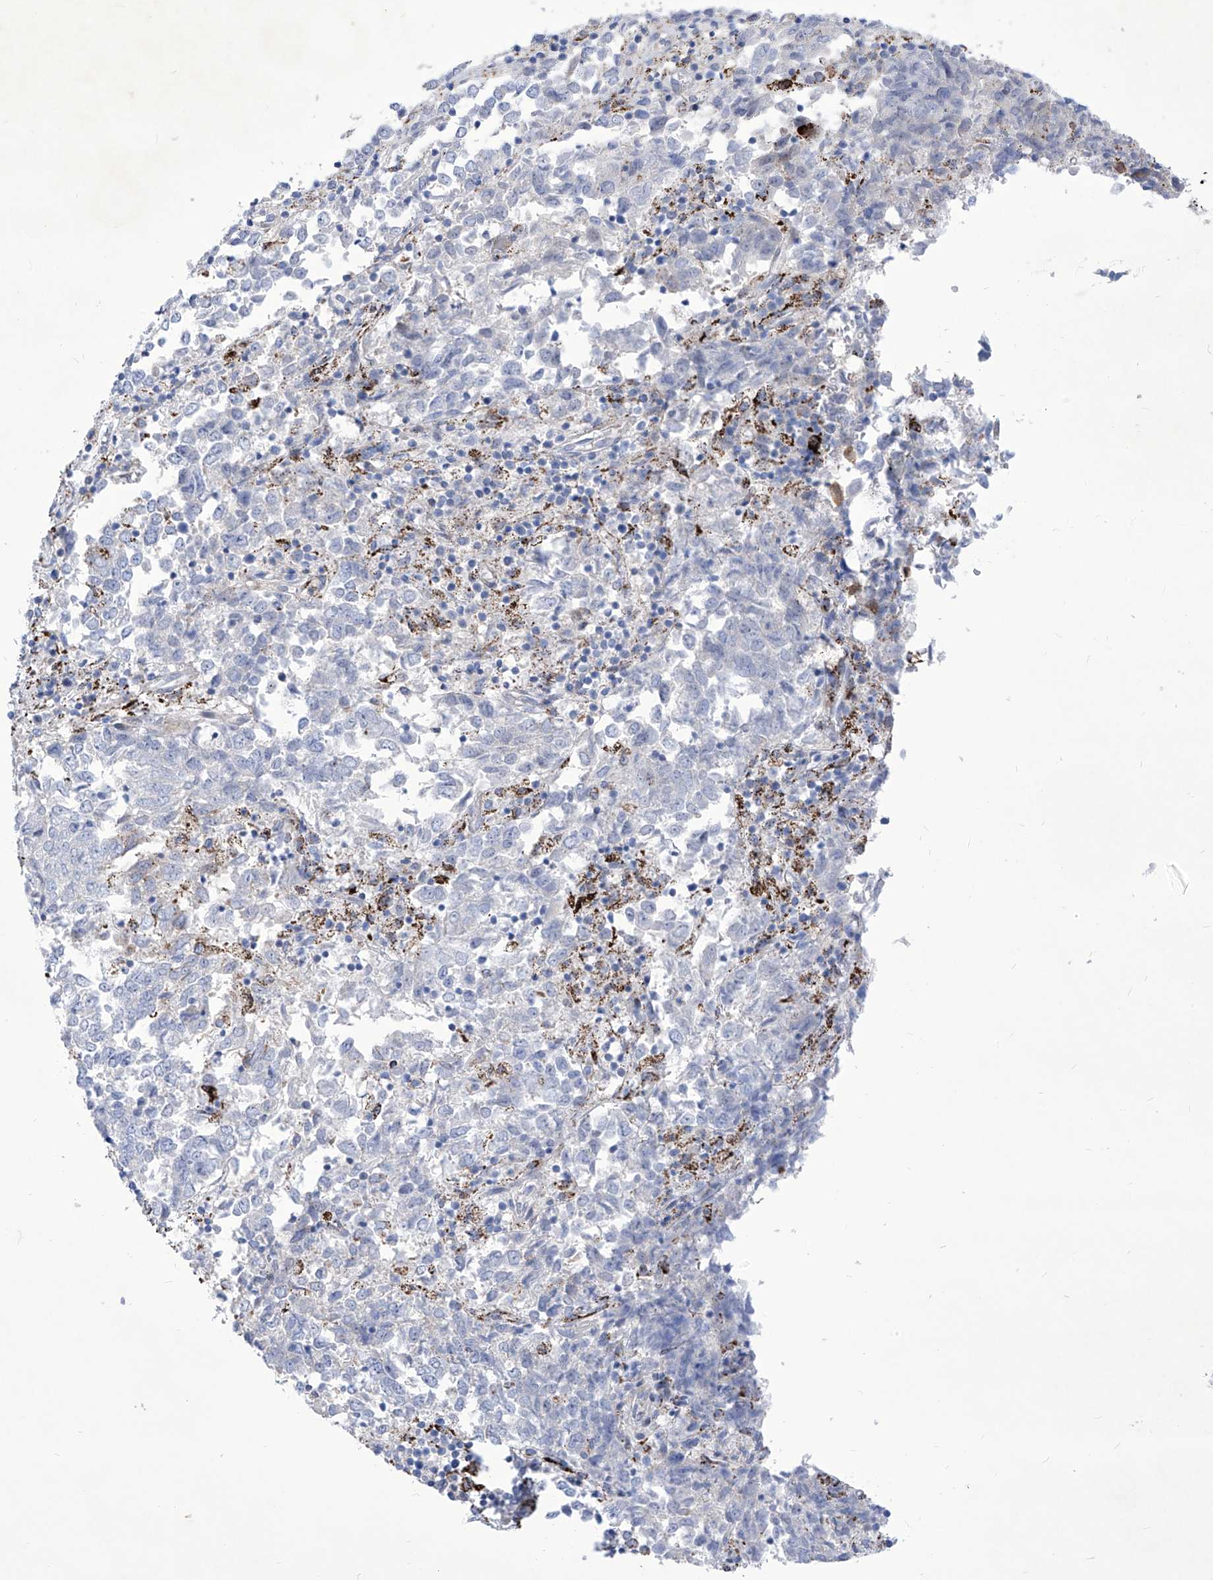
{"staining": {"intensity": "negative", "quantity": "none", "location": "none"}, "tissue": "endometrial cancer", "cell_type": "Tumor cells", "image_type": "cancer", "snomed": [{"axis": "morphology", "description": "Adenocarcinoma, NOS"}, {"axis": "topography", "description": "Endometrium"}], "caption": "Immunohistochemistry image of endometrial adenocarcinoma stained for a protein (brown), which shows no positivity in tumor cells. (DAB IHC, high magnification).", "gene": "C1orf87", "patient": {"sex": "female", "age": 80}}